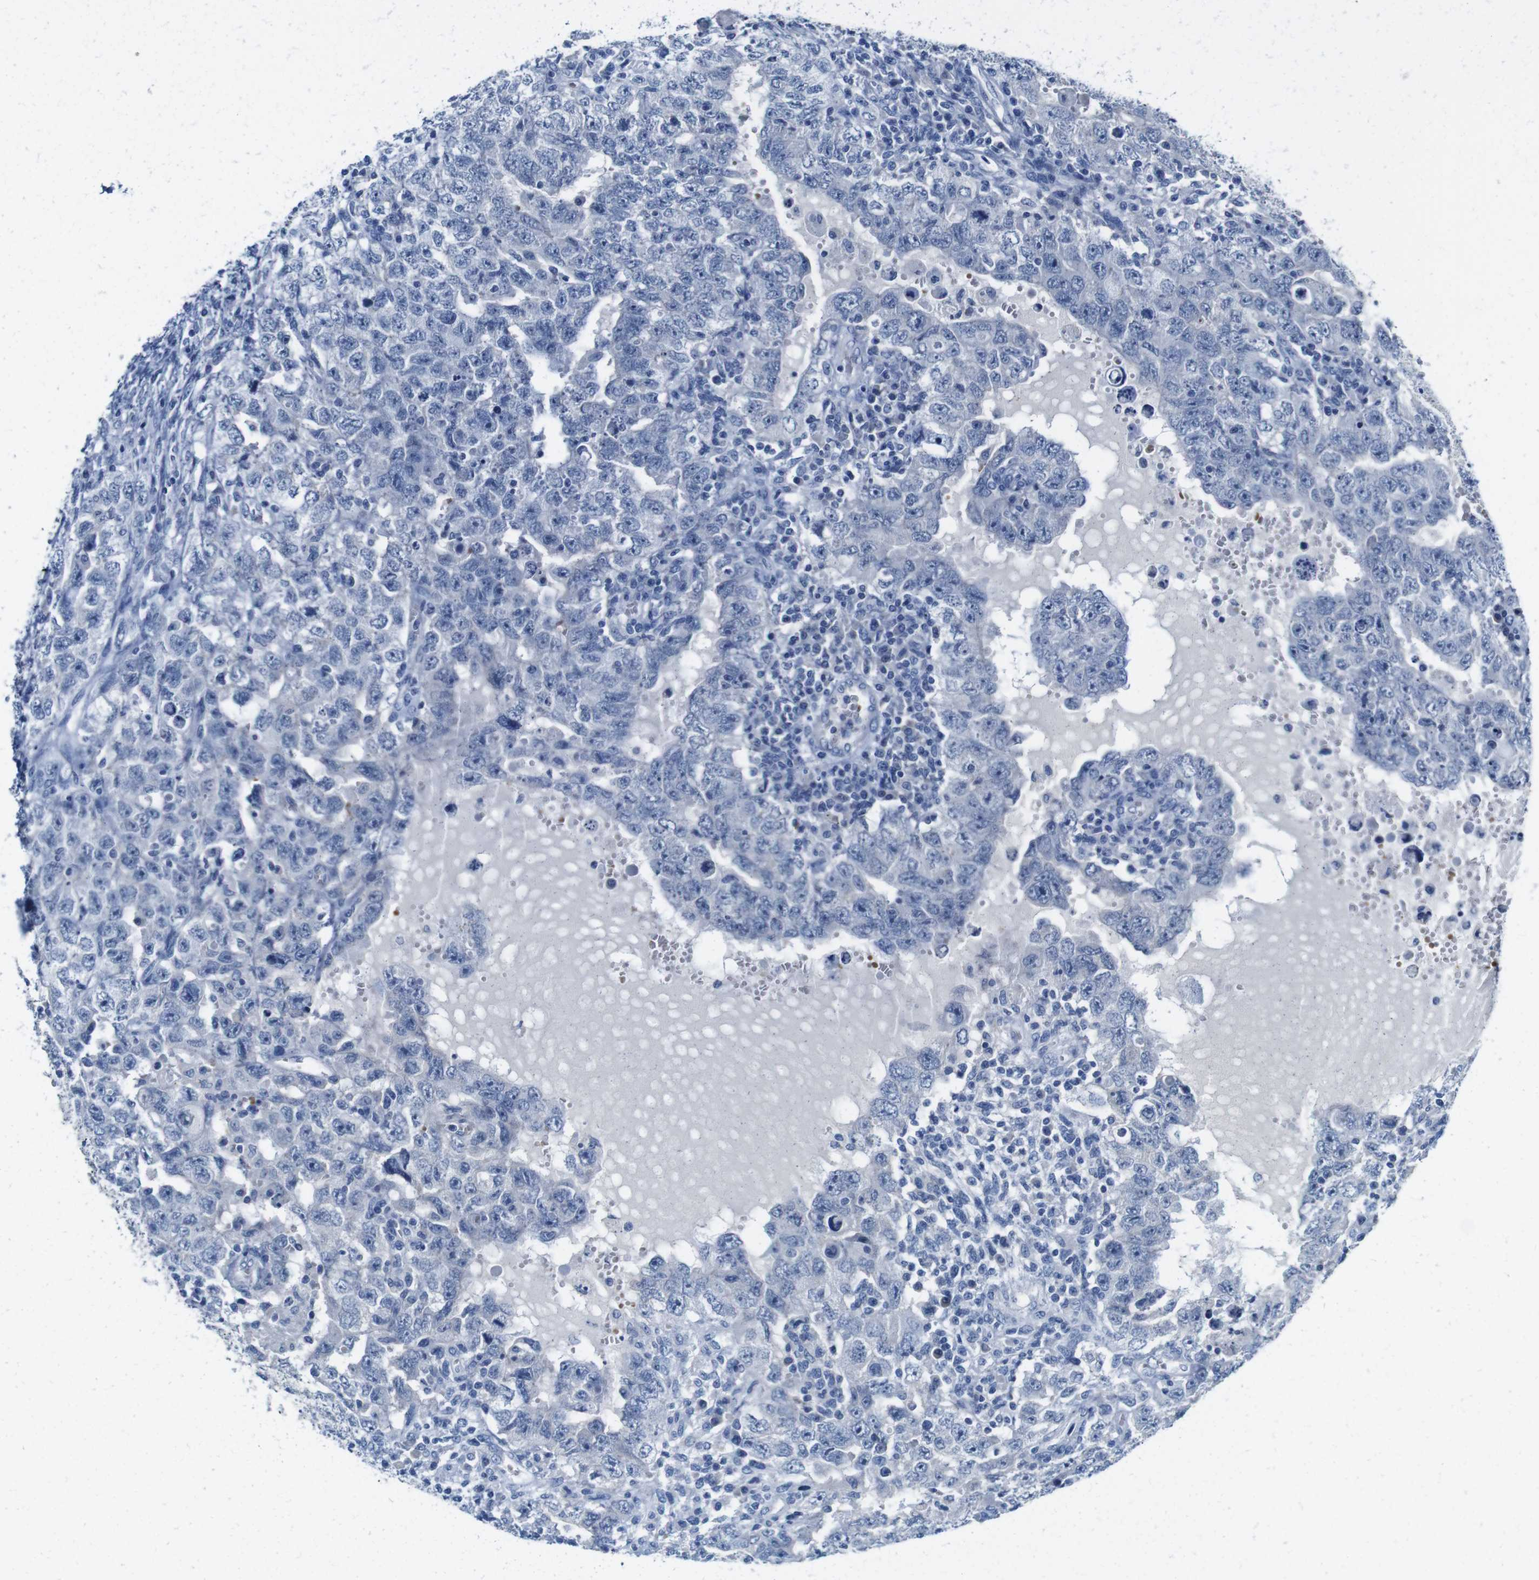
{"staining": {"intensity": "negative", "quantity": "none", "location": "none"}, "tissue": "testis cancer", "cell_type": "Tumor cells", "image_type": "cancer", "snomed": [{"axis": "morphology", "description": "Carcinoma, Embryonal, NOS"}, {"axis": "topography", "description": "Testis"}], "caption": "Tumor cells show no significant protein positivity in testis cancer (embryonal carcinoma).", "gene": "IGSF8", "patient": {"sex": "male", "age": 26}}